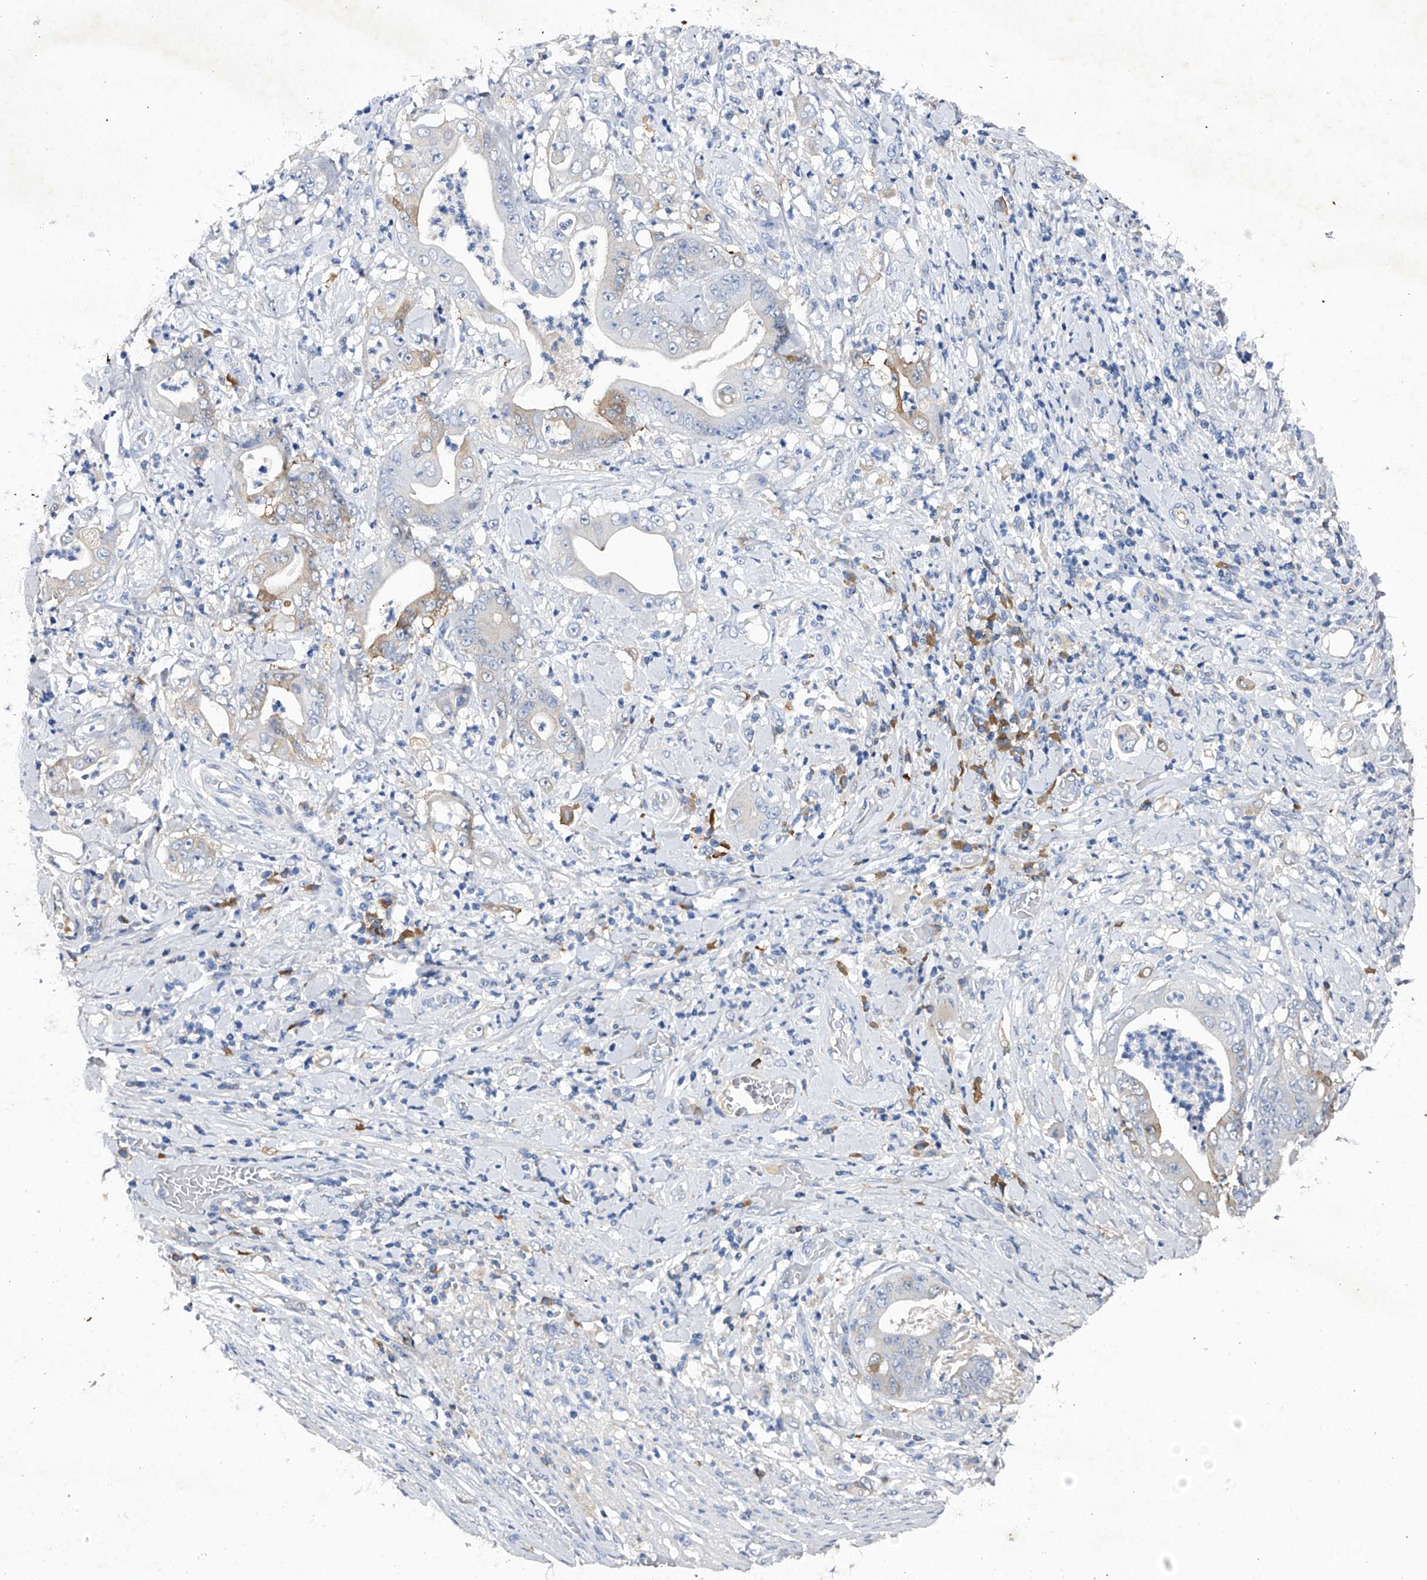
{"staining": {"intensity": "weak", "quantity": "<25%", "location": "cytoplasmic/membranous"}, "tissue": "stomach cancer", "cell_type": "Tumor cells", "image_type": "cancer", "snomed": [{"axis": "morphology", "description": "Adenocarcinoma, NOS"}, {"axis": "topography", "description": "Stomach"}], "caption": "Human stomach adenocarcinoma stained for a protein using immunohistochemistry demonstrates no positivity in tumor cells.", "gene": "ASNS", "patient": {"sex": "female", "age": 73}}